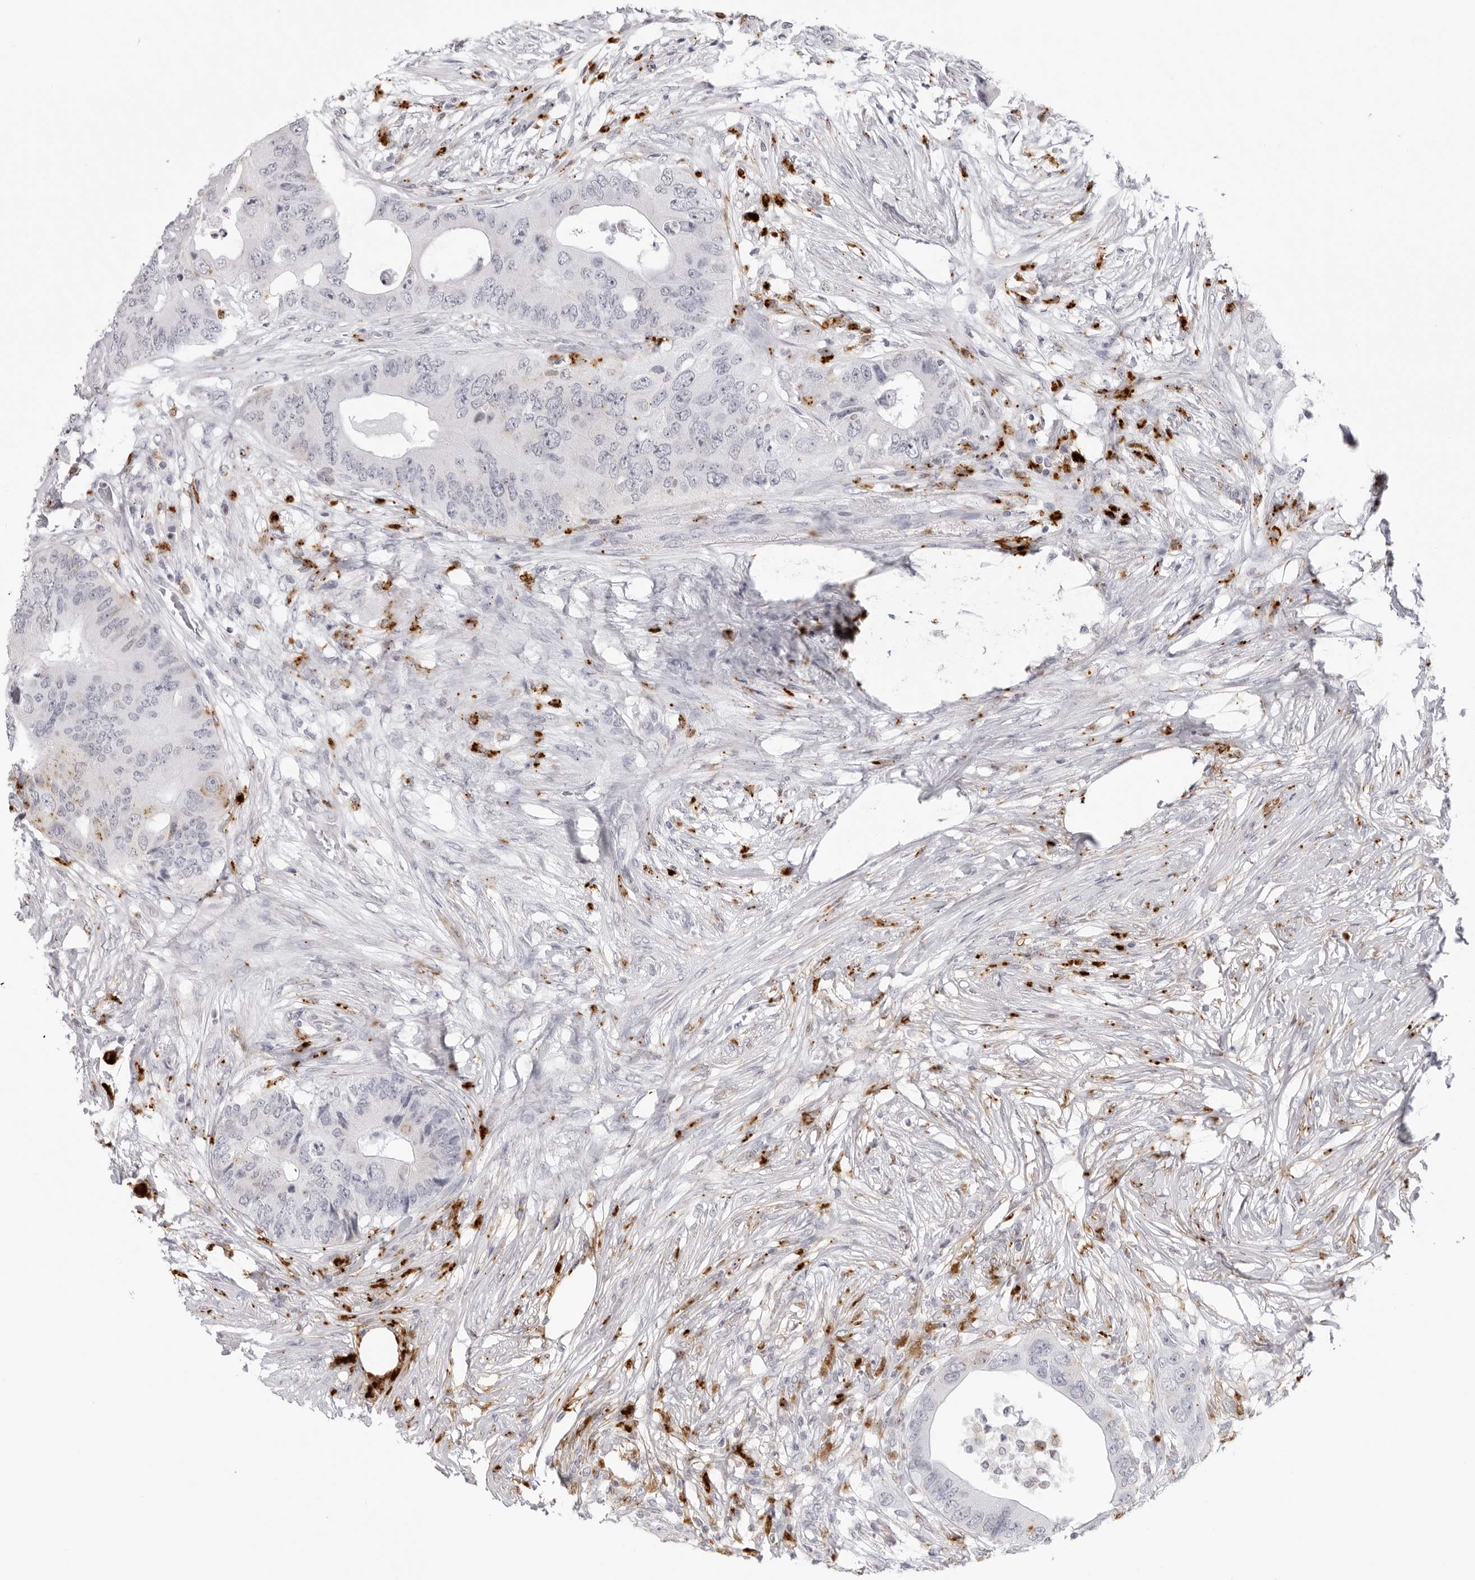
{"staining": {"intensity": "negative", "quantity": "none", "location": "none"}, "tissue": "colorectal cancer", "cell_type": "Tumor cells", "image_type": "cancer", "snomed": [{"axis": "morphology", "description": "Adenocarcinoma, NOS"}, {"axis": "topography", "description": "Colon"}], "caption": "Tumor cells show no significant staining in colorectal adenocarcinoma.", "gene": "IL25", "patient": {"sex": "male", "age": 71}}